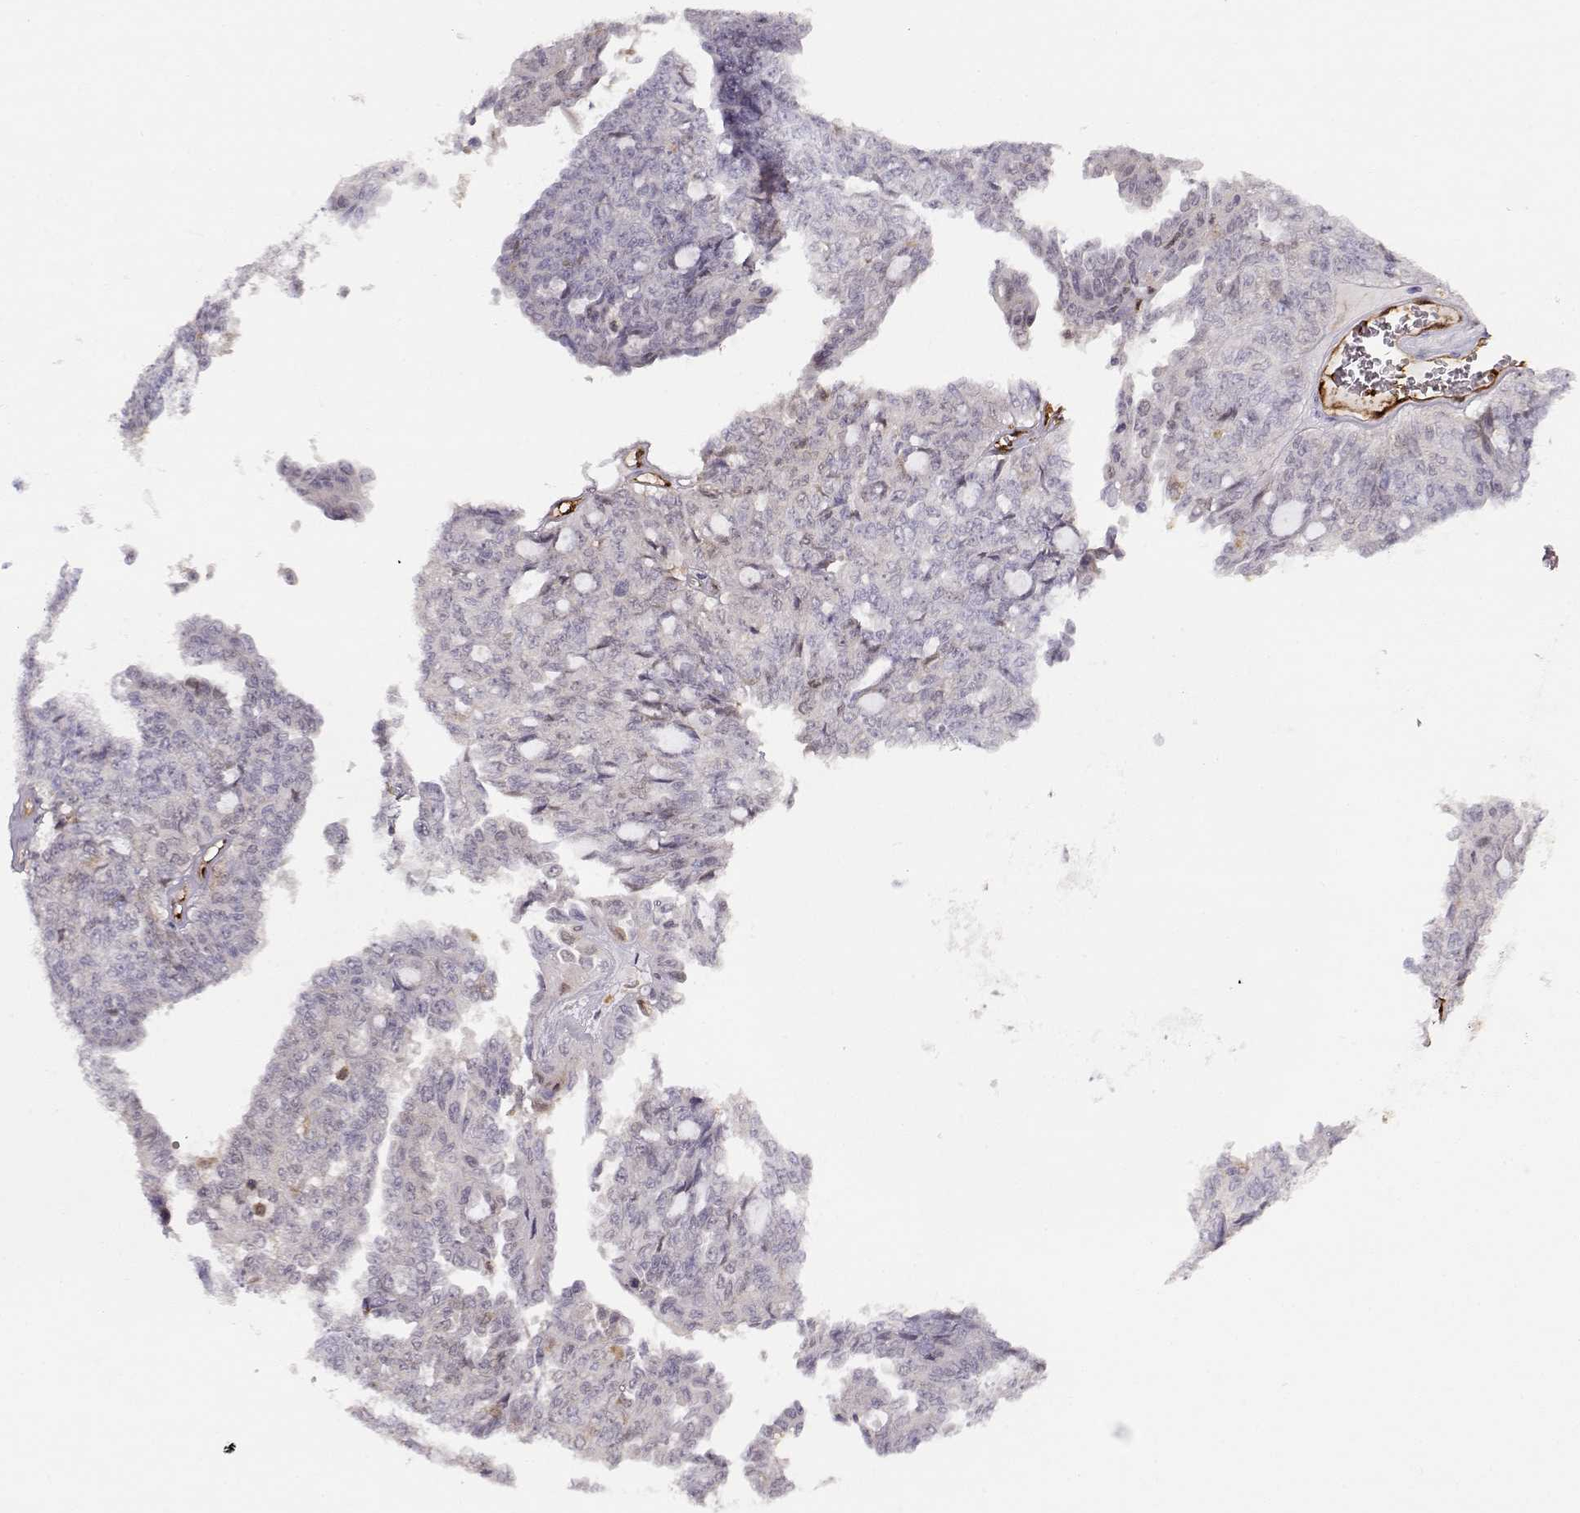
{"staining": {"intensity": "weak", "quantity": ">75%", "location": "nuclear"}, "tissue": "ovarian cancer", "cell_type": "Tumor cells", "image_type": "cancer", "snomed": [{"axis": "morphology", "description": "Cystadenocarcinoma, serous, NOS"}, {"axis": "topography", "description": "Ovary"}], "caption": "Ovarian cancer stained with DAB immunohistochemistry displays low levels of weak nuclear expression in approximately >75% of tumor cells. The staining was performed using DAB to visualize the protein expression in brown, while the nuclei were stained in blue with hematoxylin (Magnification: 20x).", "gene": "PNP", "patient": {"sex": "female", "age": 71}}